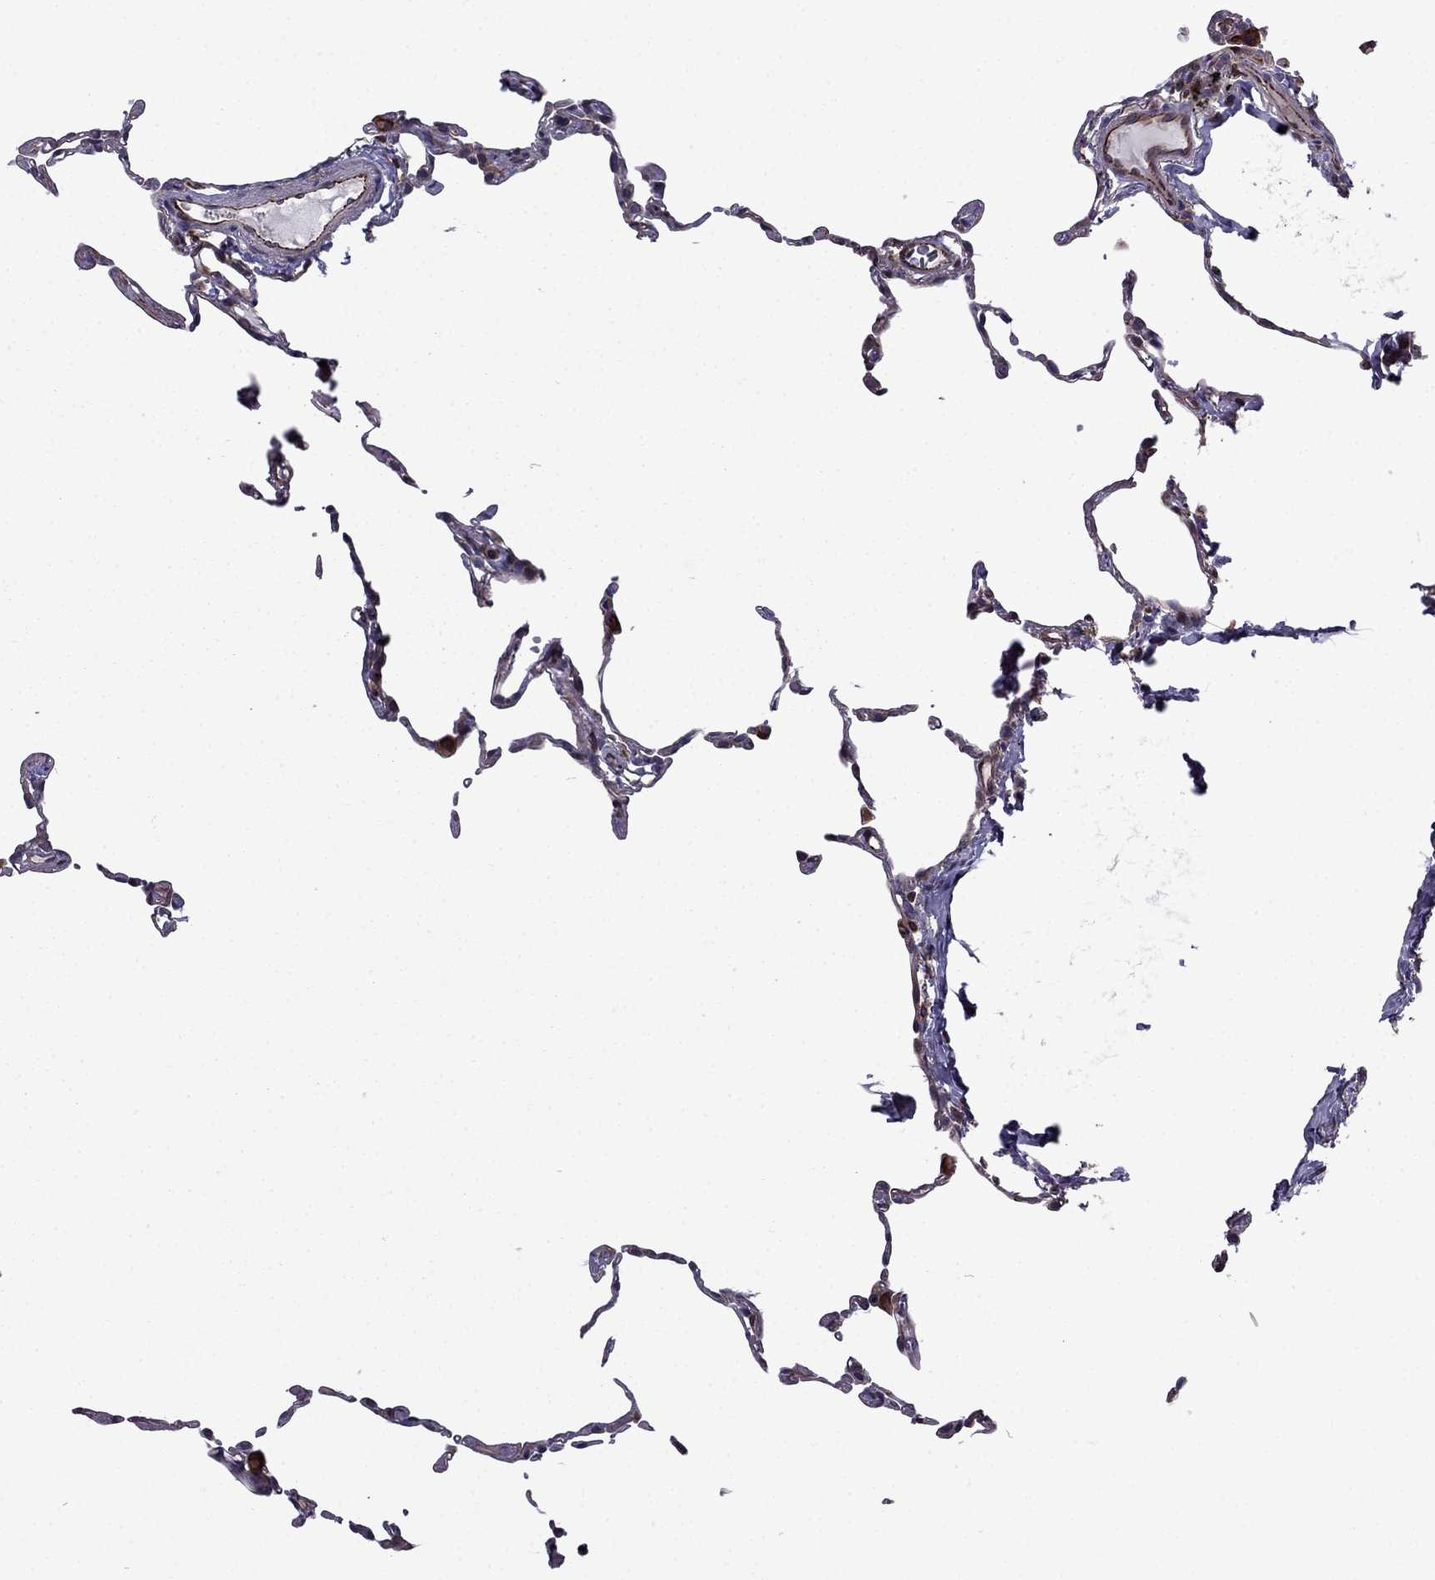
{"staining": {"intensity": "moderate", "quantity": "25%-75%", "location": "nuclear"}, "tissue": "lung", "cell_type": "Alveolar cells", "image_type": "normal", "snomed": [{"axis": "morphology", "description": "Normal tissue, NOS"}, {"axis": "topography", "description": "Lung"}], "caption": "This histopathology image demonstrates IHC staining of benign lung, with medium moderate nuclear staining in approximately 25%-75% of alveolar cells.", "gene": "CDC42BPA", "patient": {"sex": "female", "age": 57}}